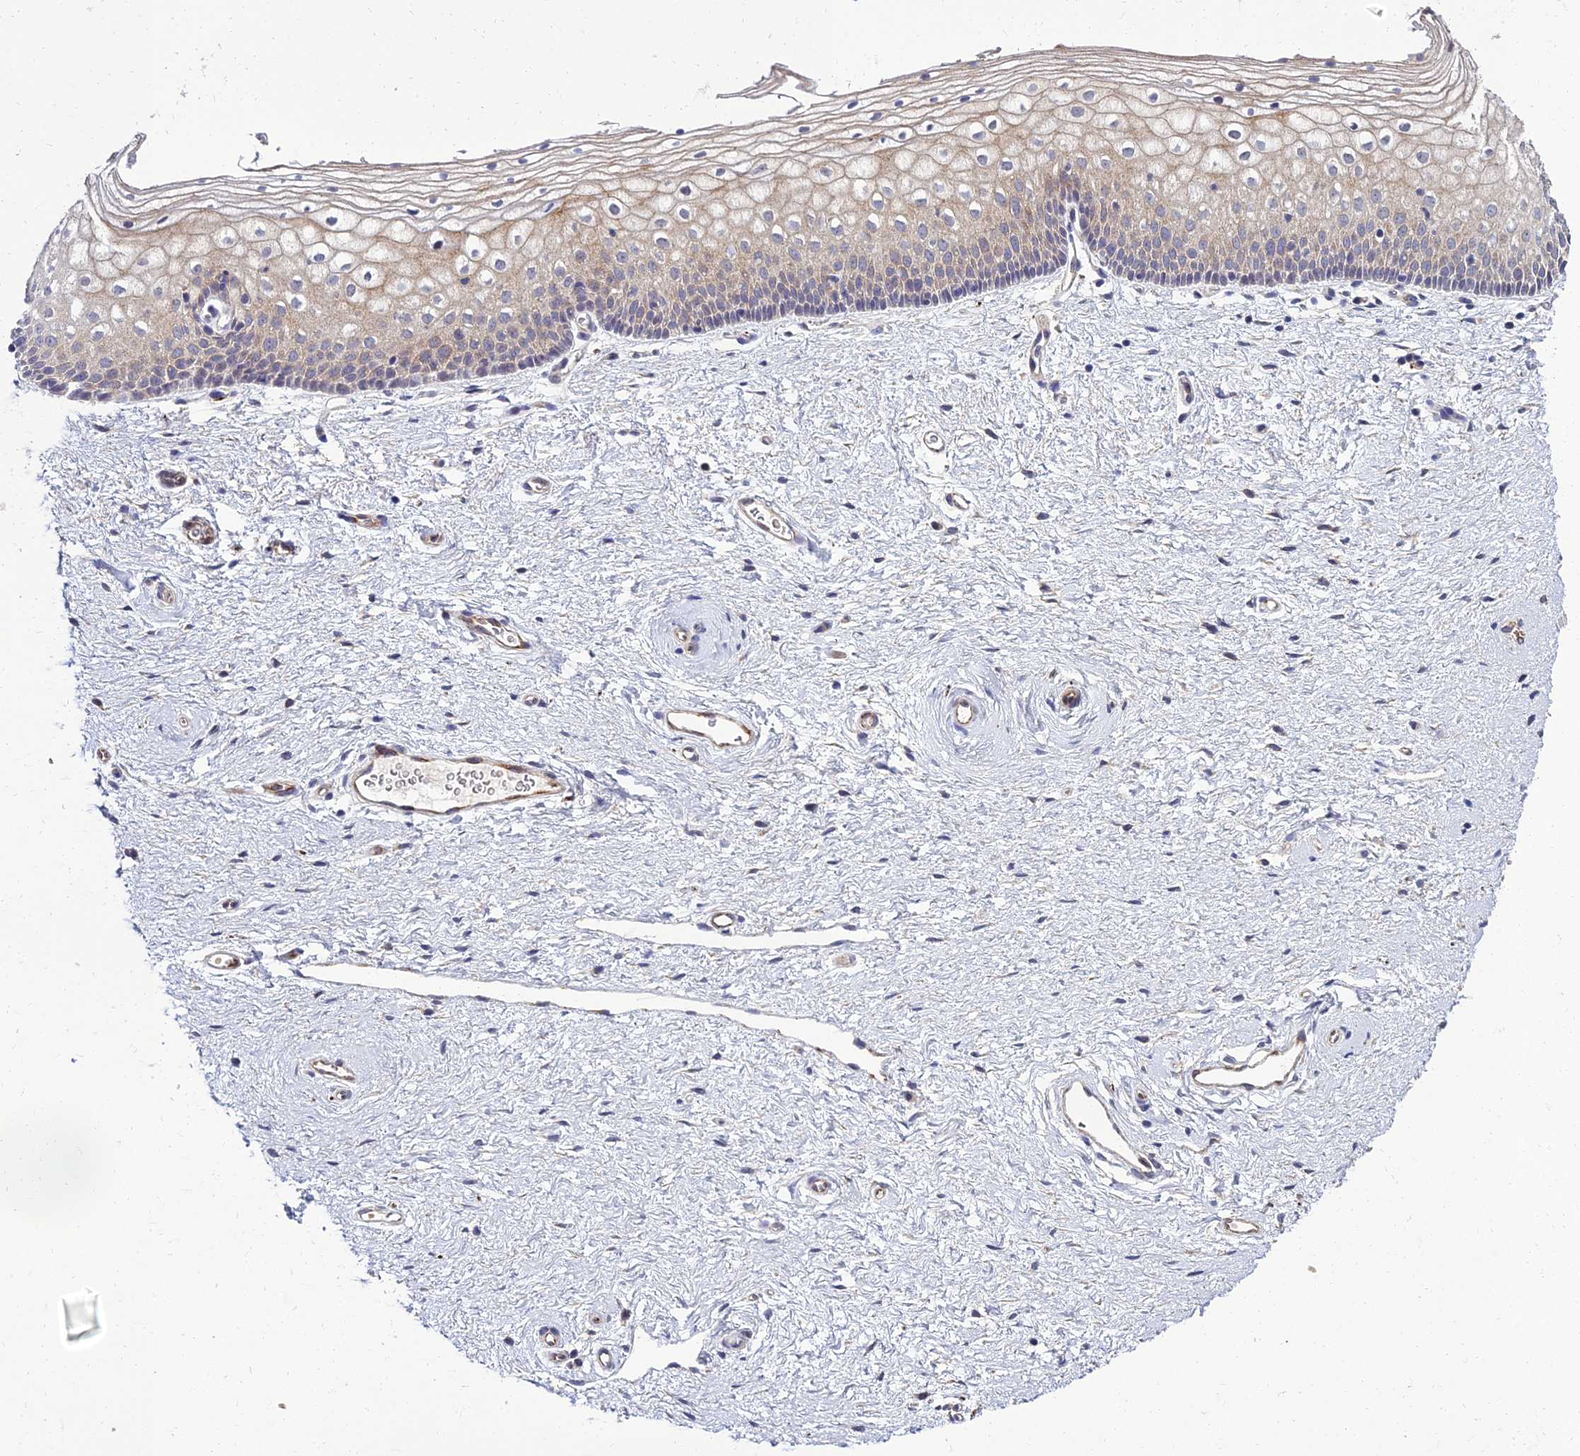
{"staining": {"intensity": "weak", "quantity": "<25%", "location": "cytoplasmic/membranous"}, "tissue": "vagina", "cell_type": "Squamous epithelial cells", "image_type": "normal", "snomed": [{"axis": "morphology", "description": "Normal tissue, NOS"}, {"axis": "topography", "description": "Vagina"}], "caption": "The image demonstrates no staining of squamous epithelial cells in unremarkable vagina.", "gene": "NPY", "patient": {"sex": "female", "age": 60}}